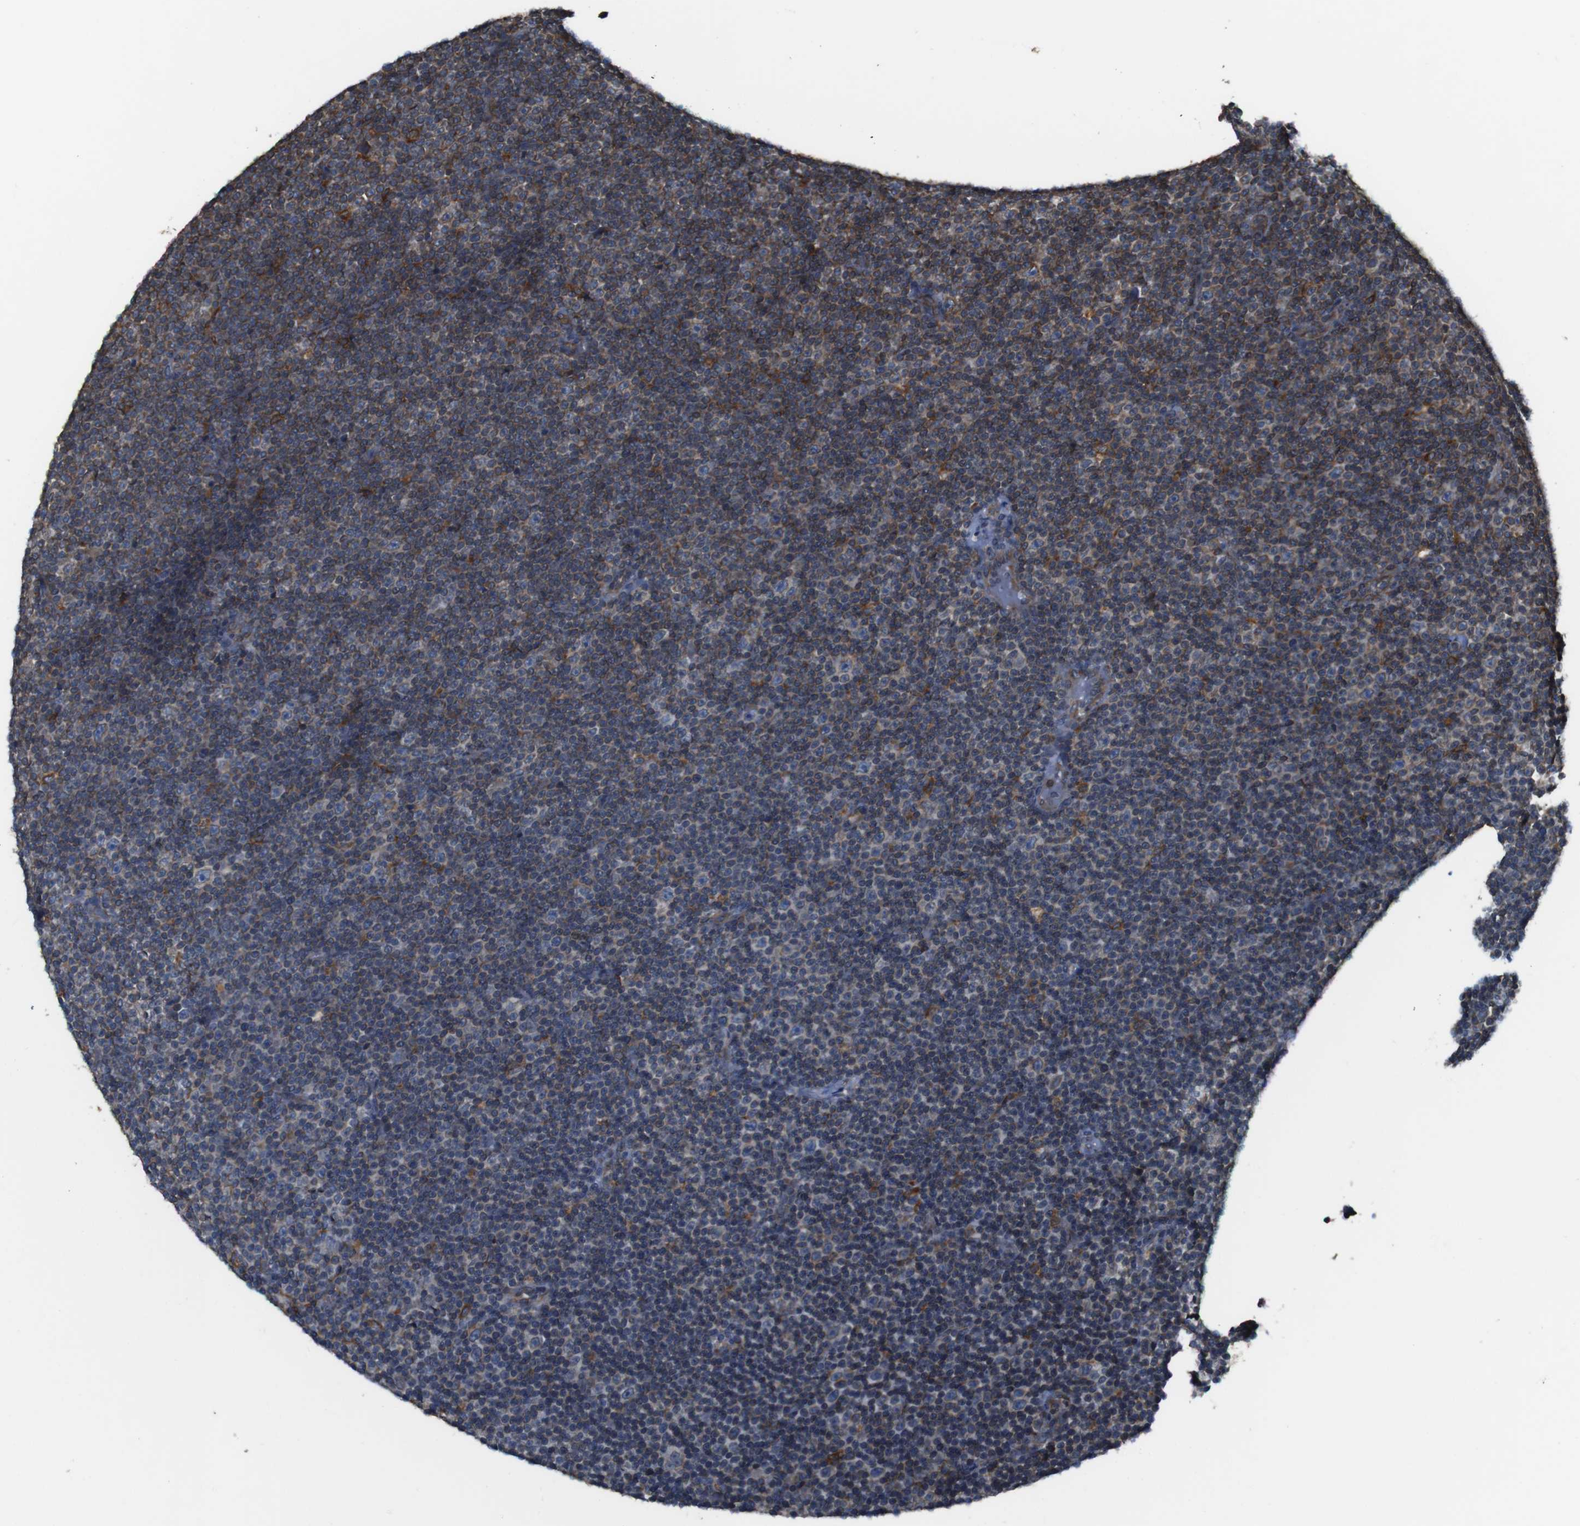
{"staining": {"intensity": "weak", "quantity": "<25%", "location": "cytoplasmic/membranous"}, "tissue": "lymphoma", "cell_type": "Tumor cells", "image_type": "cancer", "snomed": [{"axis": "morphology", "description": "Malignant lymphoma, non-Hodgkin's type, Low grade"}, {"axis": "topography", "description": "Lymph node"}], "caption": "A photomicrograph of human low-grade malignant lymphoma, non-Hodgkin's type is negative for staining in tumor cells.", "gene": "UGGT1", "patient": {"sex": "female", "age": 67}}